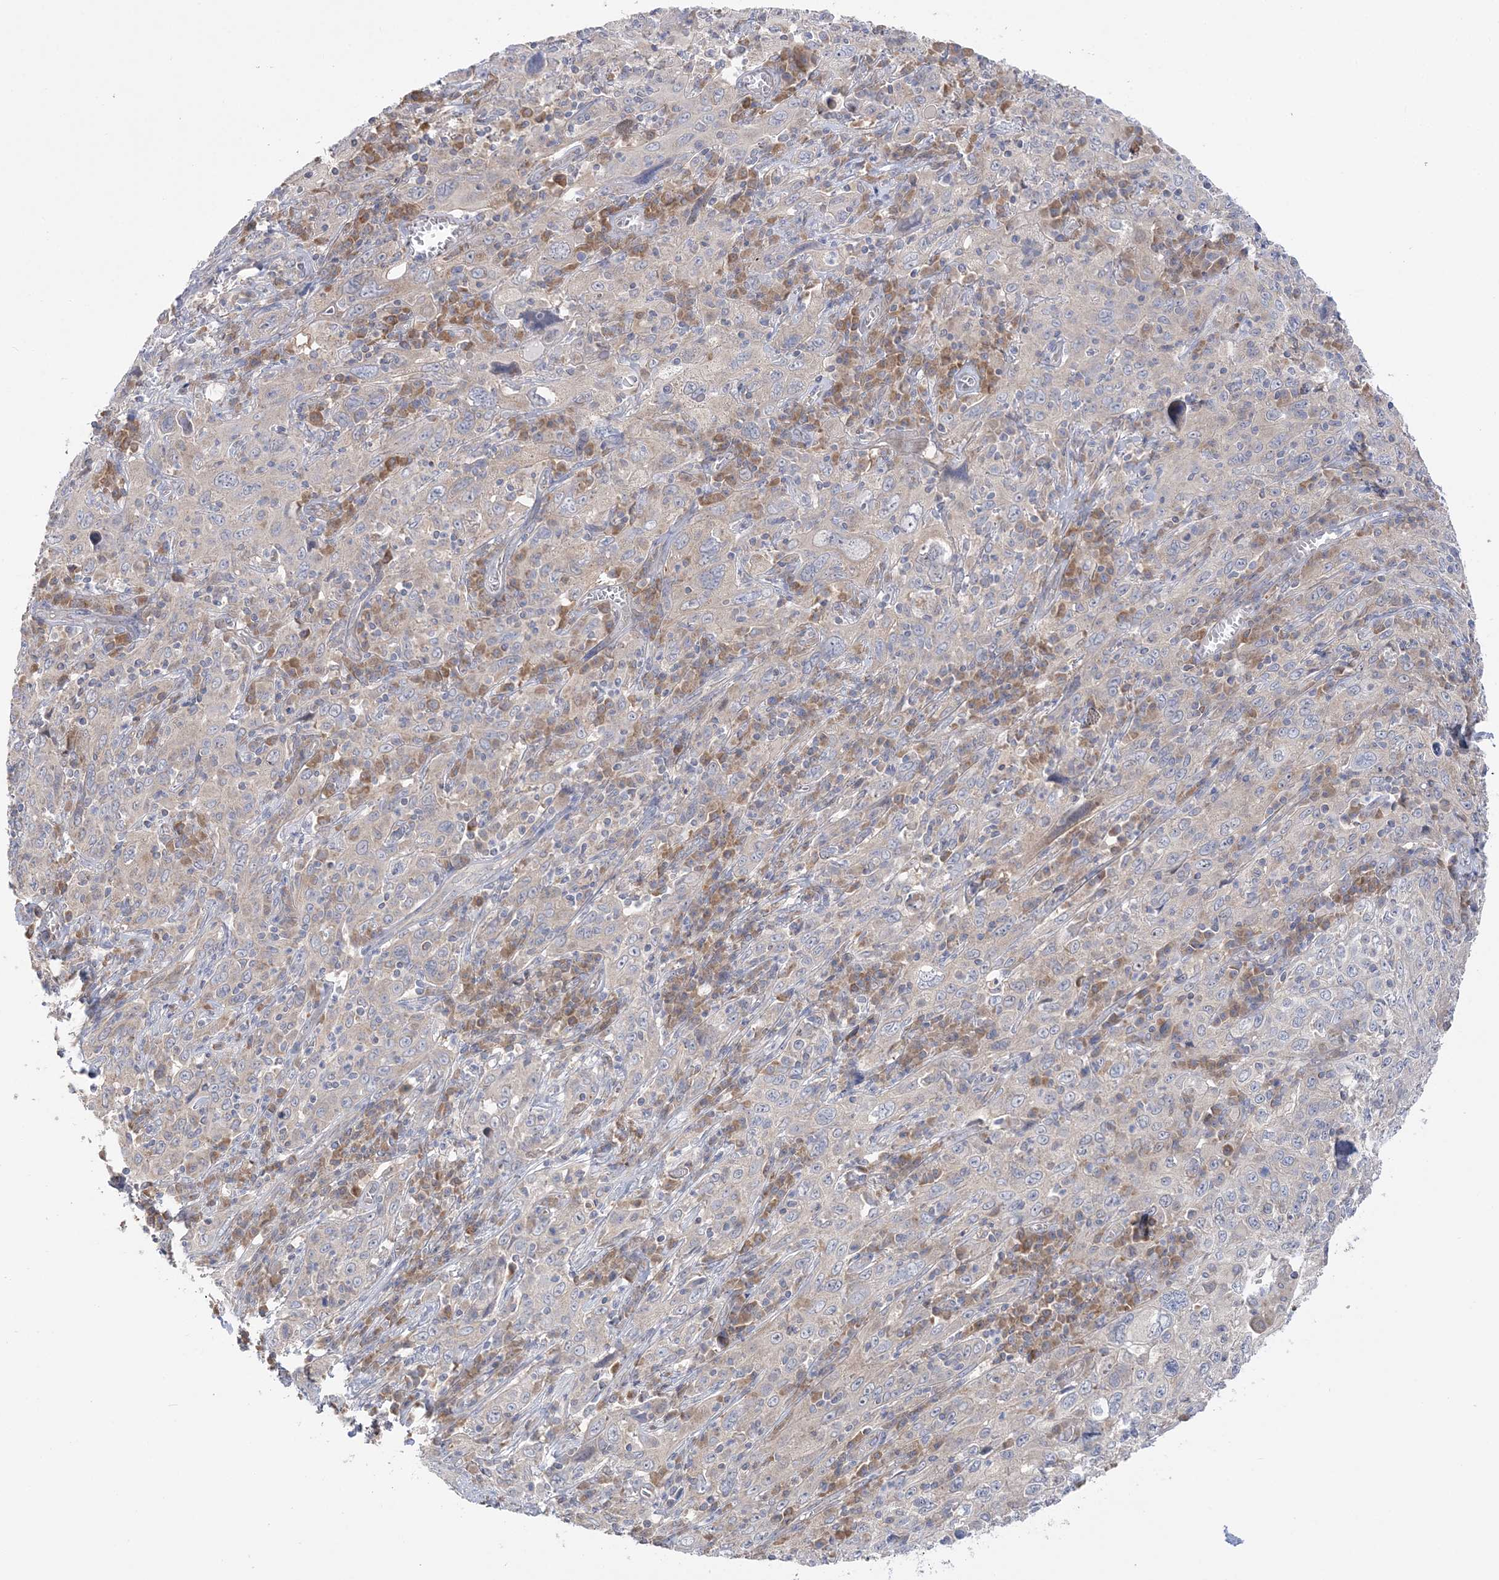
{"staining": {"intensity": "weak", "quantity": "<25%", "location": "cytoplasmic/membranous"}, "tissue": "cervical cancer", "cell_type": "Tumor cells", "image_type": "cancer", "snomed": [{"axis": "morphology", "description": "Squamous cell carcinoma, NOS"}, {"axis": "topography", "description": "Cervix"}], "caption": "Photomicrograph shows no protein staining in tumor cells of cervical cancer (squamous cell carcinoma) tissue.", "gene": "MMADHC", "patient": {"sex": "female", "age": 46}}